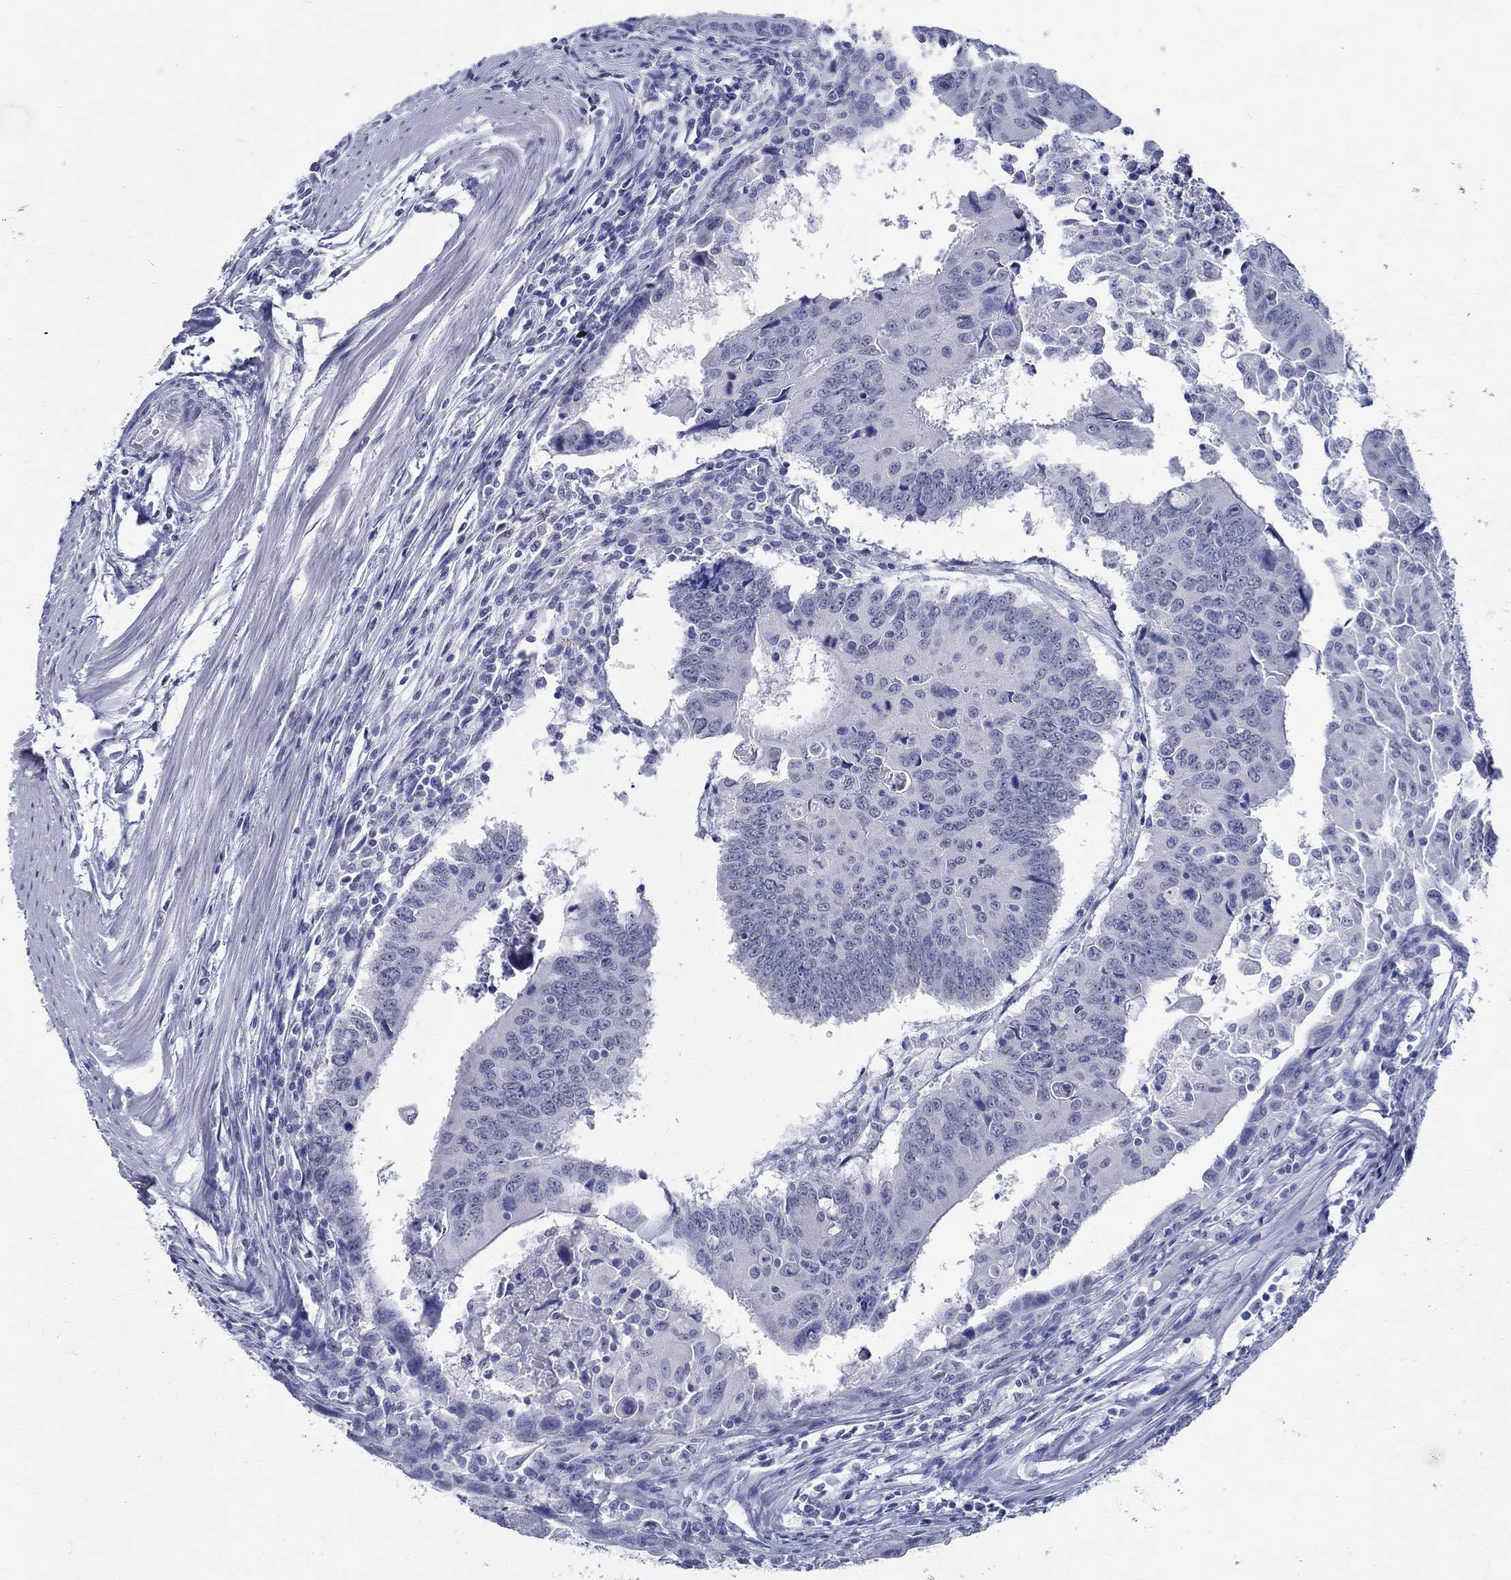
{"staining": {"intensity": "negative", "quantity": "none", "location": "none"}, "tissue": "colorectal cancer", "cell_type": "Tumor cells", "image_type": "cancer", "snomed": [{"axis": "morphology", "description": "Adenocarcinoma, NOS"}, {"axis": "topography", "description": "Rectum"}], "caption": "IHC of adenocarcinoma (colorectal) displays no staining in tumor cells. Nuclei are stained in blue.", "gene": "TSPAN16", "patient": {"sex": "male", "age": 67}}